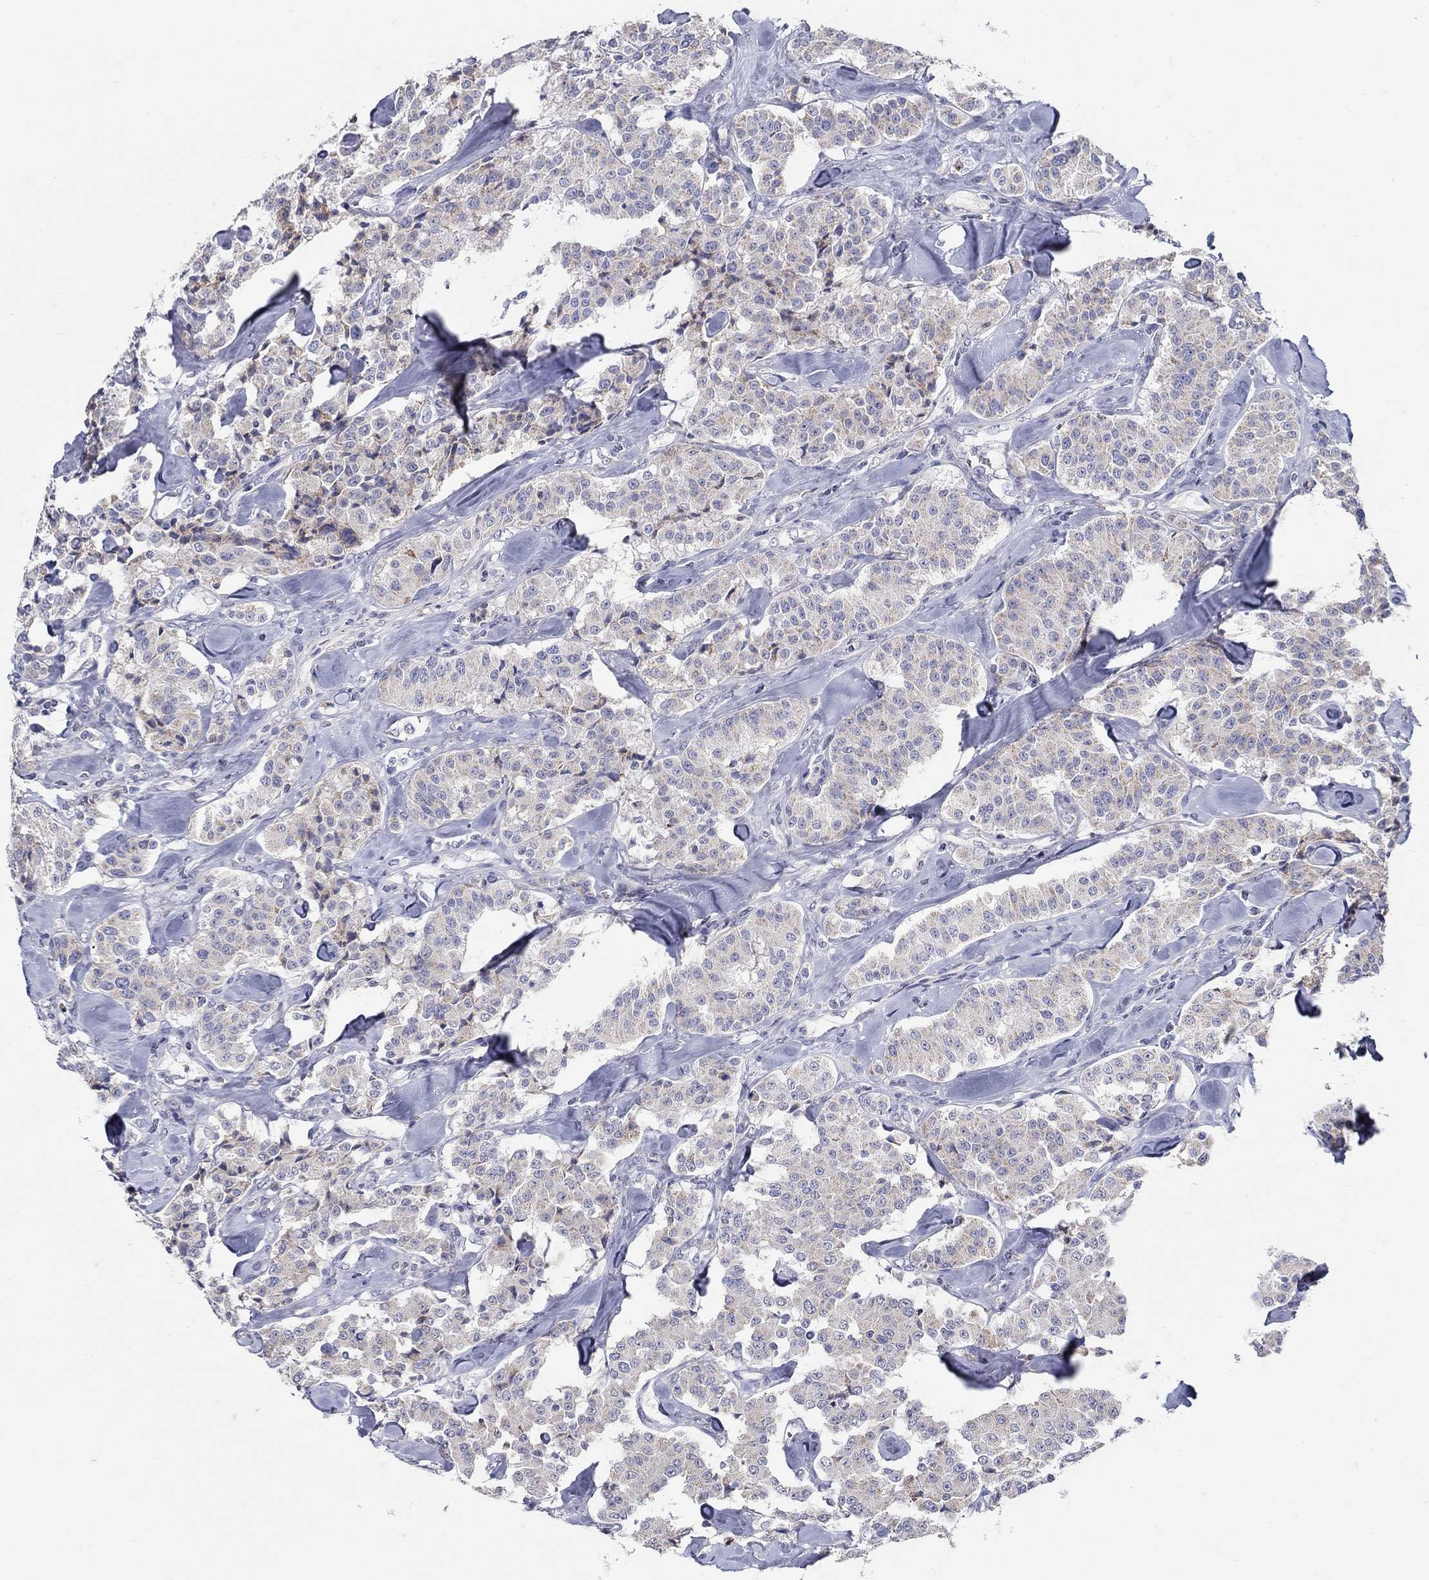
{"staining": {"intensity": "weak", "quantity": "<25%", "location": "cytoplasmic/membranous"}, "tissue": "carcinoid", "cell_type": "Tumor cells", "image_type": "cancer", "snomed": [{"axis": "morphology", "description": "Carcinoid, malignant, NOS"}, {"axis": "topography", "description": "Pancreas"}], "caption": "Immunohistochemistry histopathology image of human carcinoid stained for a protein (brown), which shows no staining in tumor cells. (DAB (3,3'-diaminobenzidine) immunohistochemistry (IHC) with hematoxylin counter stain).", "gene": "HMX2", "patient": {"sex": "male", "age": 41}}